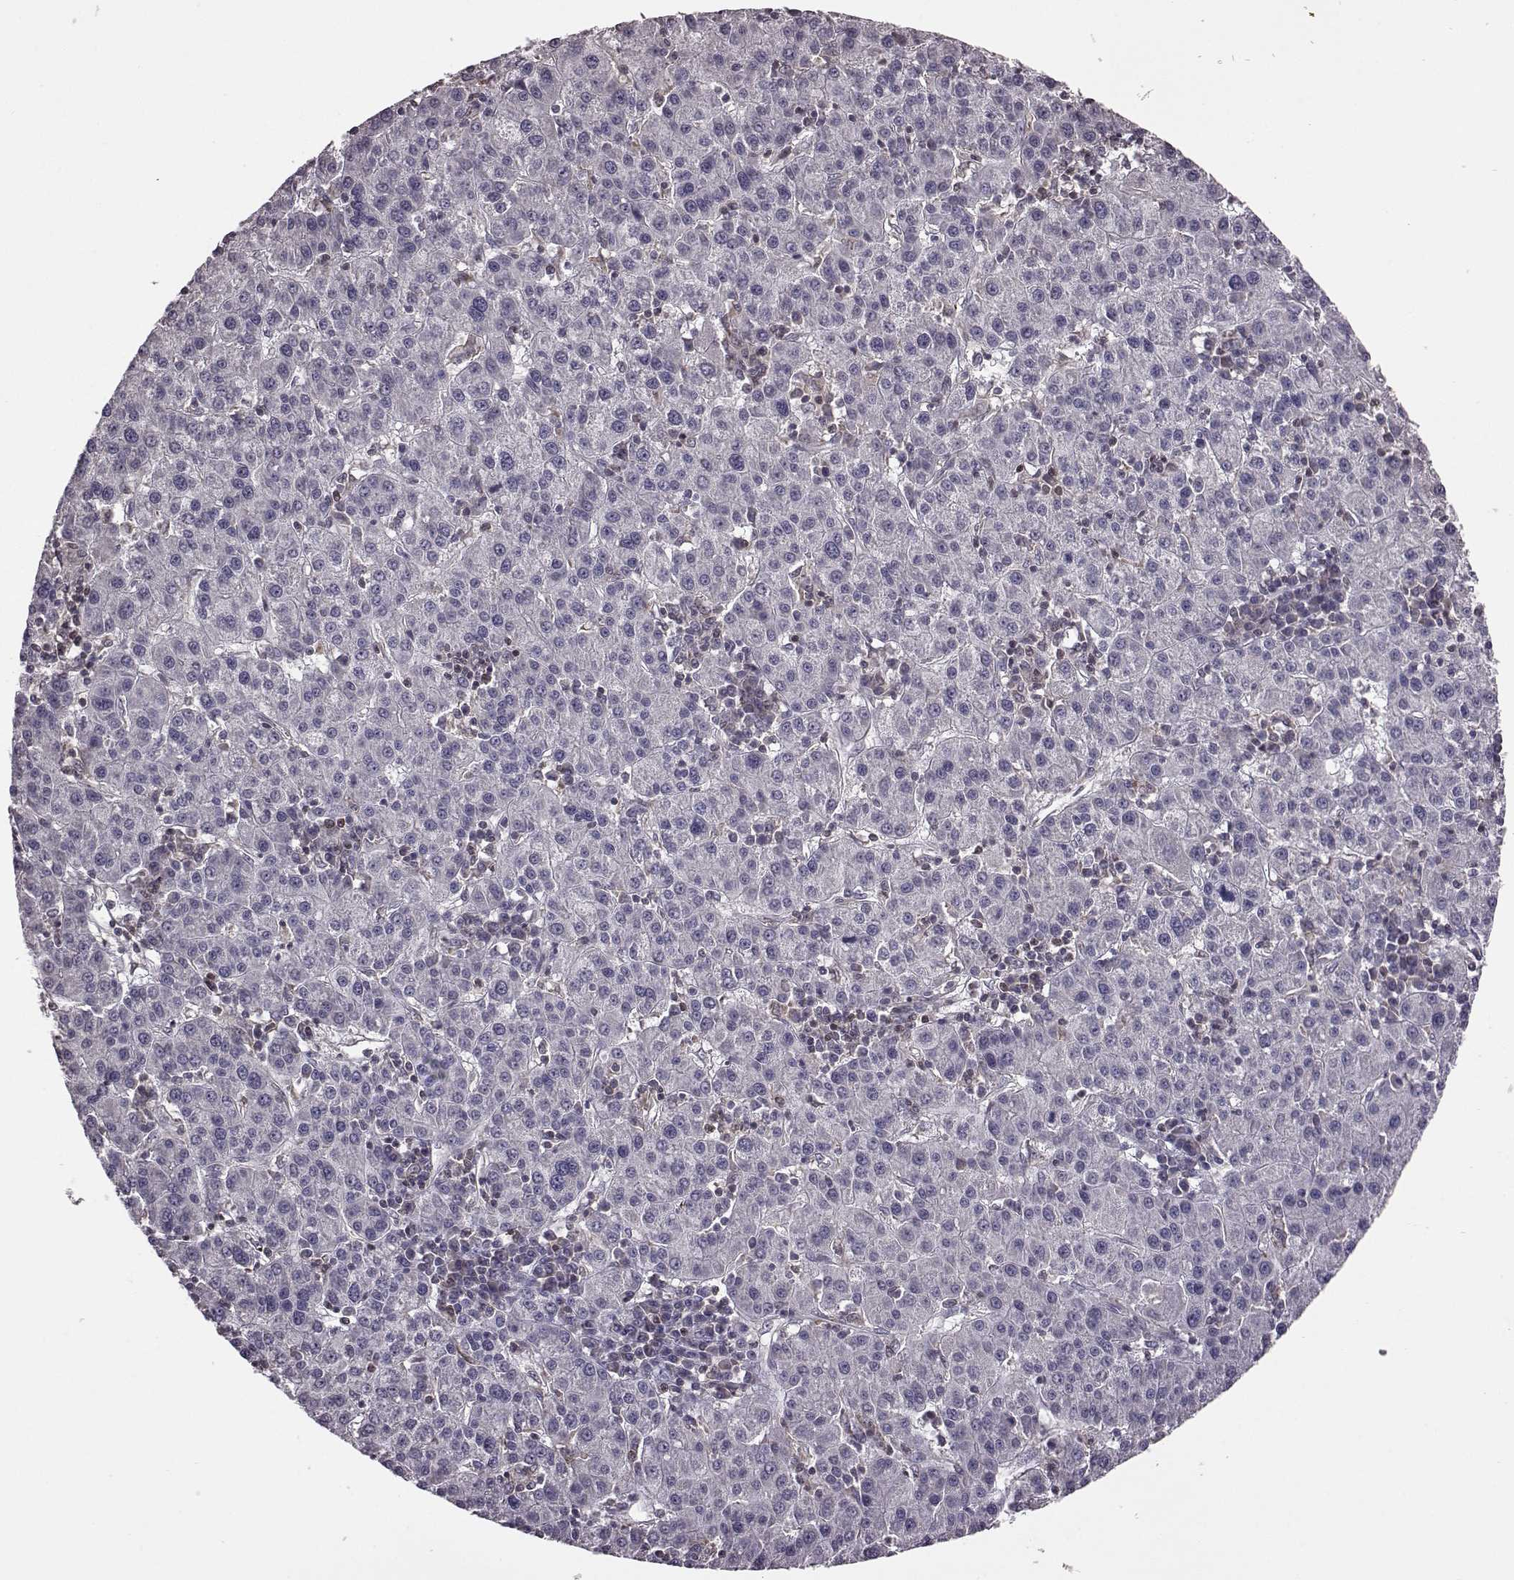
{"staining": {"intensity": "negative", "quantity": "none", "location": "none"}, "tissue": "liver cancer", "cell_type": "Tumor cells", "image_type": "cancer", "snomed": [{"axis": "morphology", "description": "Carcinoma, Hepatocellular, NOS"}, {"axis": "topography", "description": "Liver"}], "caption": "High magnification brightfield microscopy of liver hepatocellular carcinoma stained with DAB (3,3'-diaminobenzidine) (brown) and counterstained with hematoxylin (blue): tumor cells show no significant positivity.", "gene": "CDC42SE1", "patient": {"sex": "female", "age": 60}}